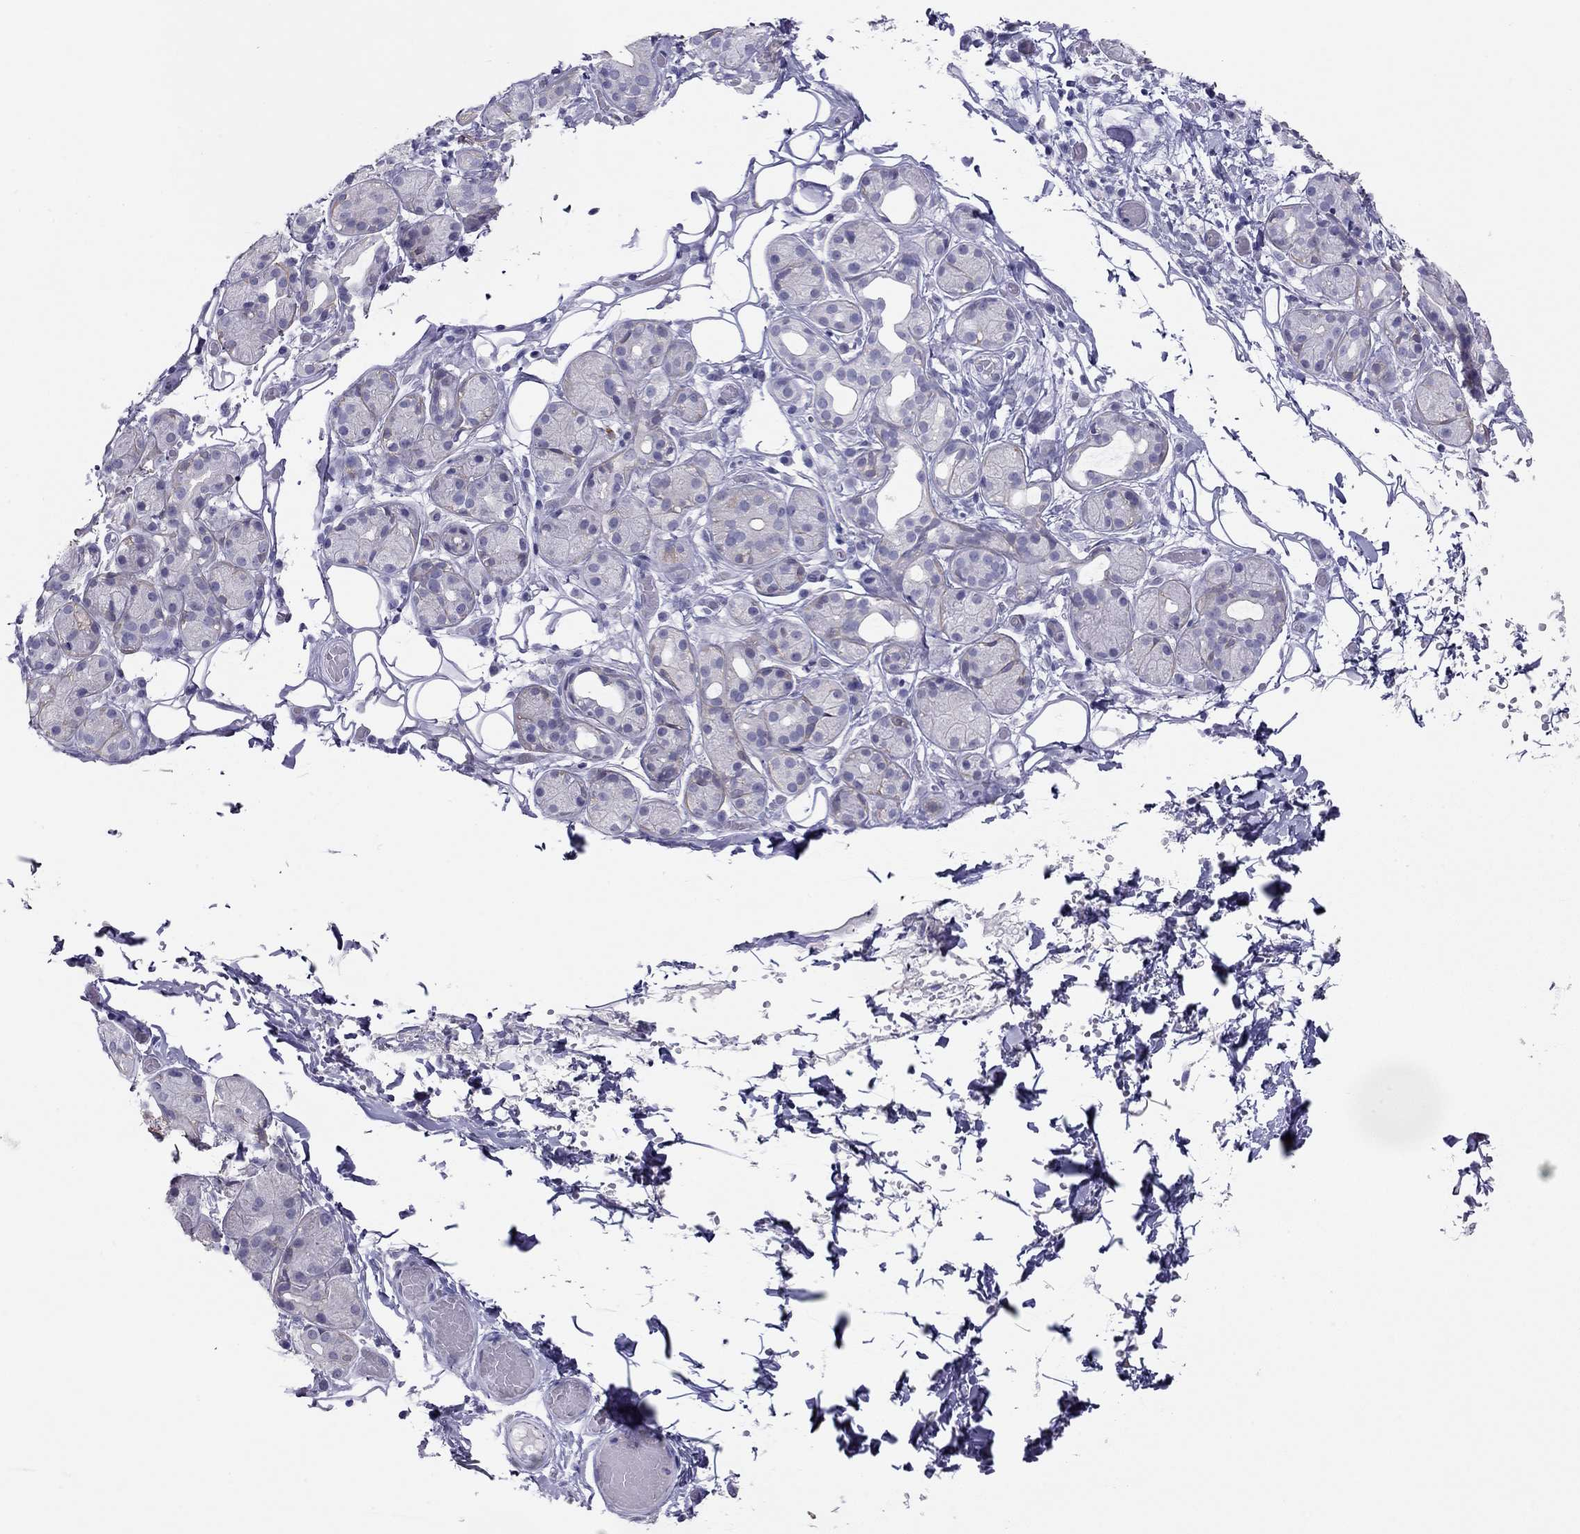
{"staining": {"intensity": "negative", "quantity": "none", "location": "none"}, "tissue": "salivary gland", "cell_type": "Glandular cells", "image_type": "normal", "snomed": [{"axis": "morphology", "description": "Normal tissue, NOS"}, {"axis": "topography", "description": "Salivary gland"}, {"axis": "topography", "description": "Peripheral nerve tissue"}], "caption": "An immunohistochemistry histopathology image of benign salivary gland is shown. There is no staining in glandular cells of salivary gland. Nuclei are stained in blue.", "gene": "KCNV2", "patient": {"sex": "male", "age": 71}}